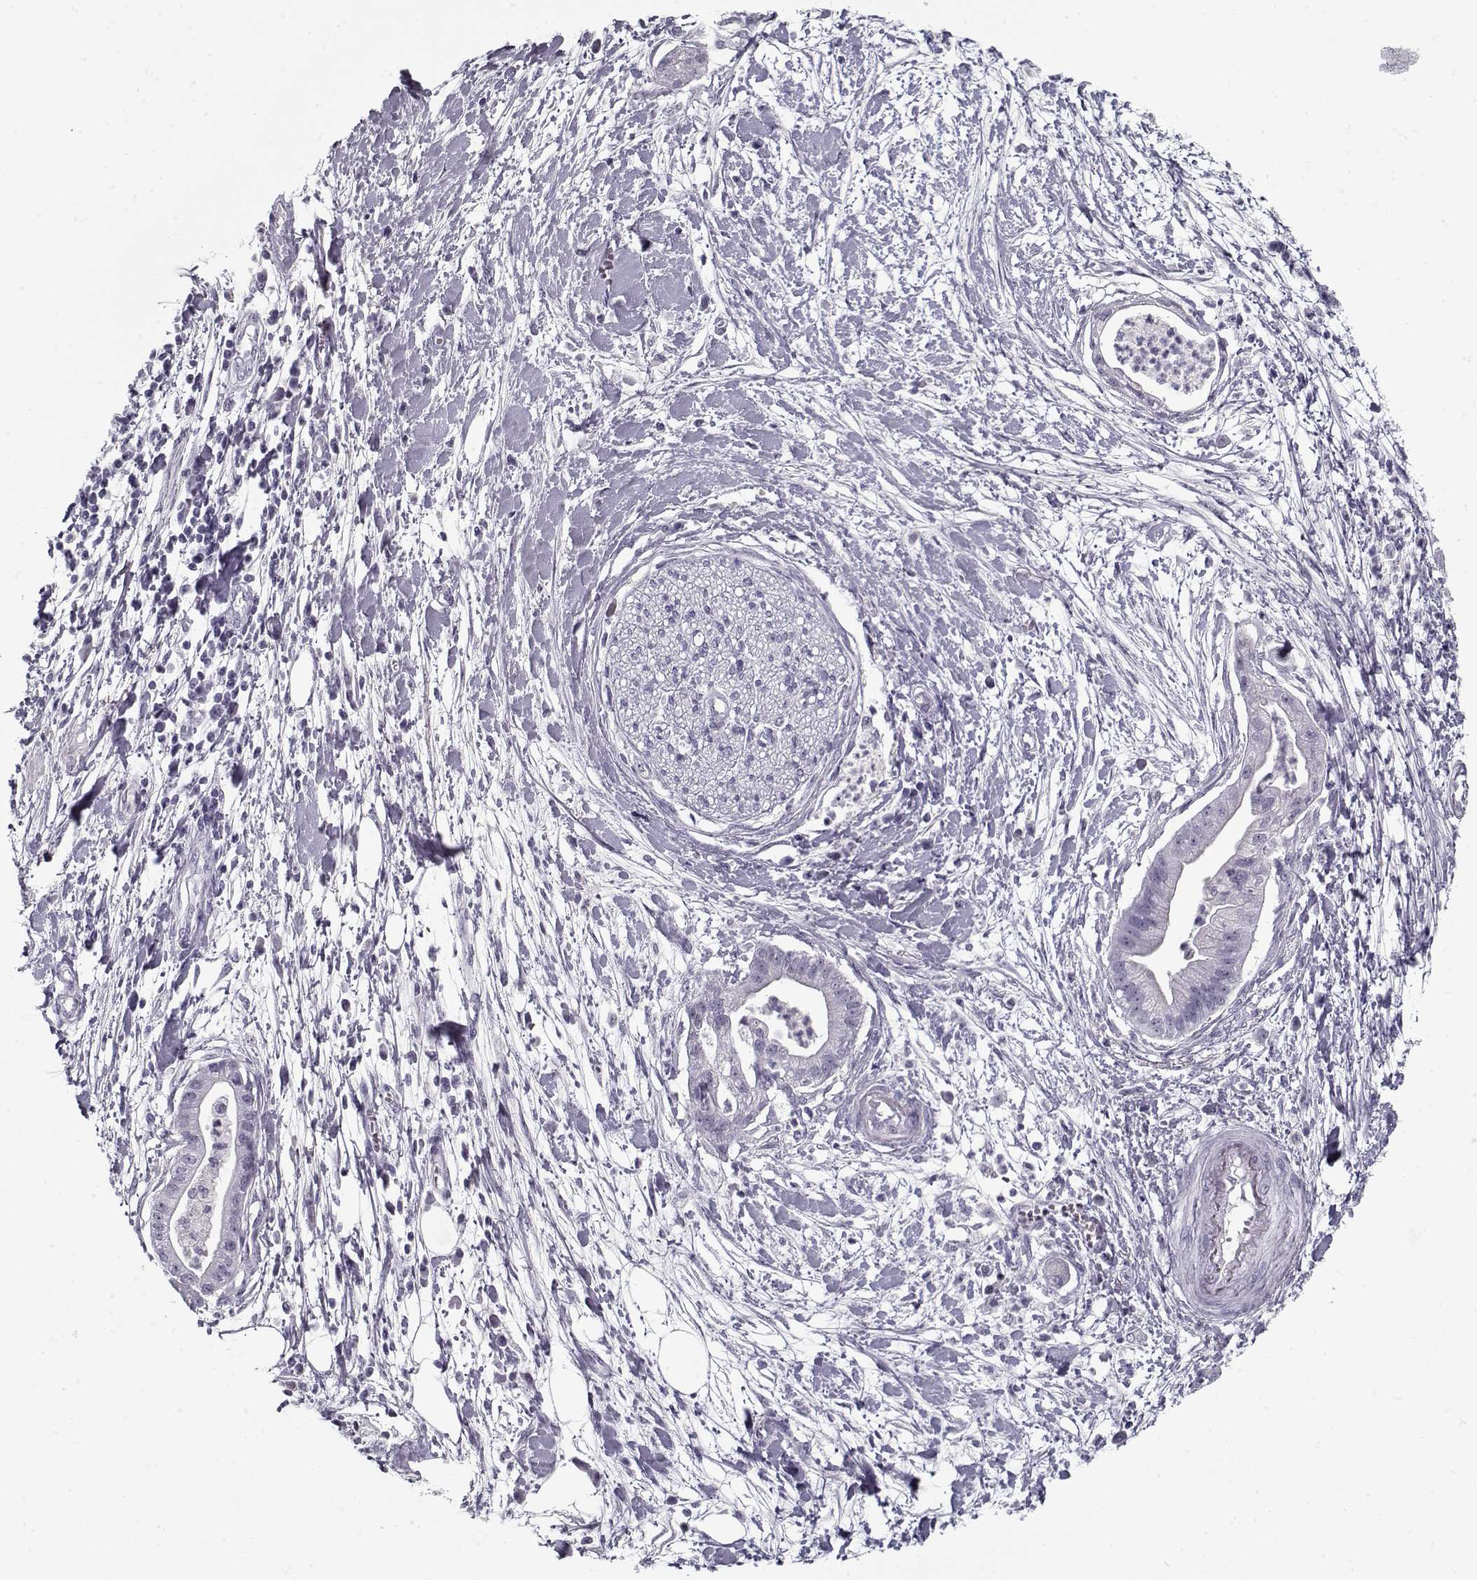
{"staining": {"intensity": "negative", "quantity": "none", "location": "none"}, "tissue": "pancreatic cancer", "cell_type": "Tumor cells", "image_type": "cancer", "snomed": [{"axis": "morphology", "description": "Normal tissue, NOS"}, {"axis": "morphology", "description": "Adenocarcinoma, NOS"}, {"axis": "topography", "description": "Lymph node"}, {"axis": "topography", "description": "Pancreas"}], "caption": "Immunohistochemistry (IHC) of human pancreatic cancer (adenocarcinoma) exhibits no positivity in tumor cells.", "gene": "SPACA9", "patient": {"sex": "female", "age": 58}}